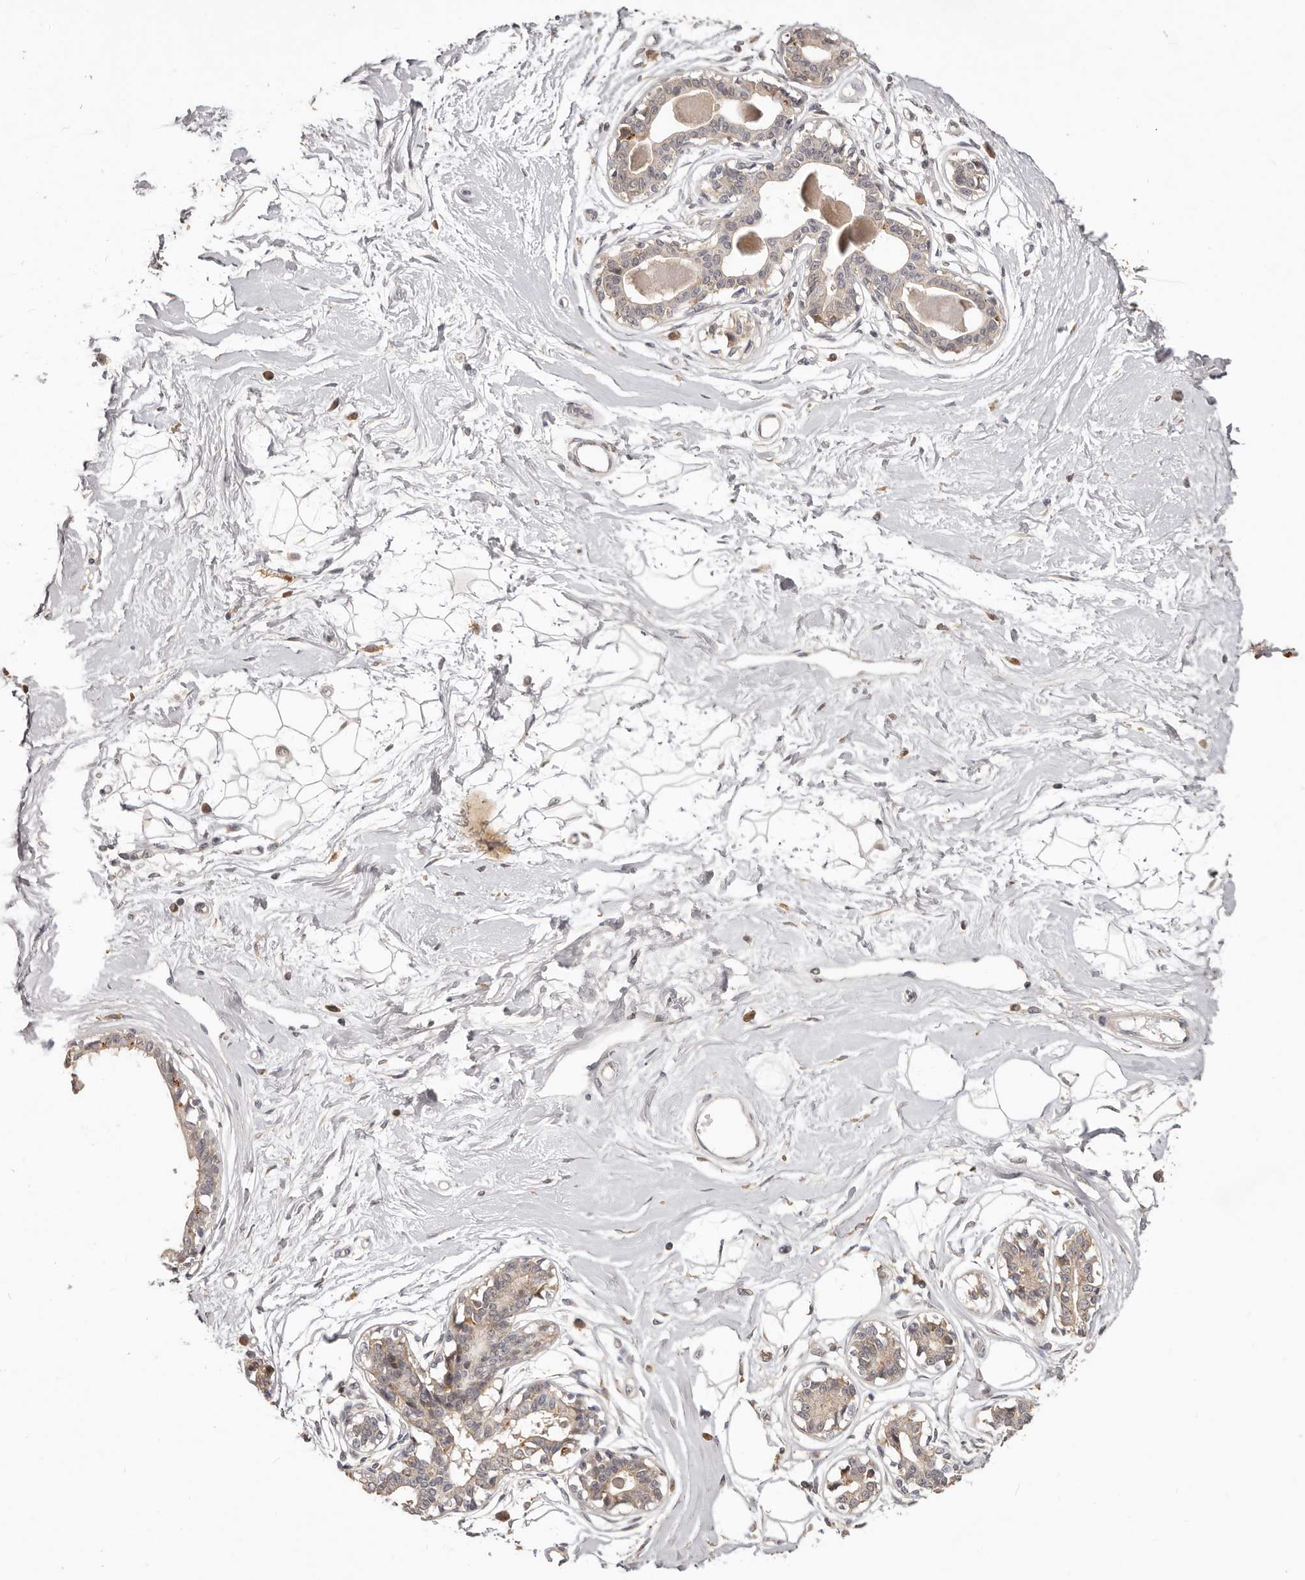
{"staining": {"intensity": "negative", "quantity": "none", "location": "none"}, "tissue": "breast", "cell_type": "Adipocytes", "image_type": "normal", "snomed": [{"axis": "morphology", "description": "Normal tissue, NOS"}, {"axis": "topography", "description": "Breast"}], "caption": "IHC micrograph of normal human breast stained for a protein (brown), which exhibits no positivity in adipocytes. The staining is performed using DAB brown chromogen with nuclei counter-stained in using hematoxylin.", "gene": "RNF187", "patient": {"sex": "female", "age": 45}}